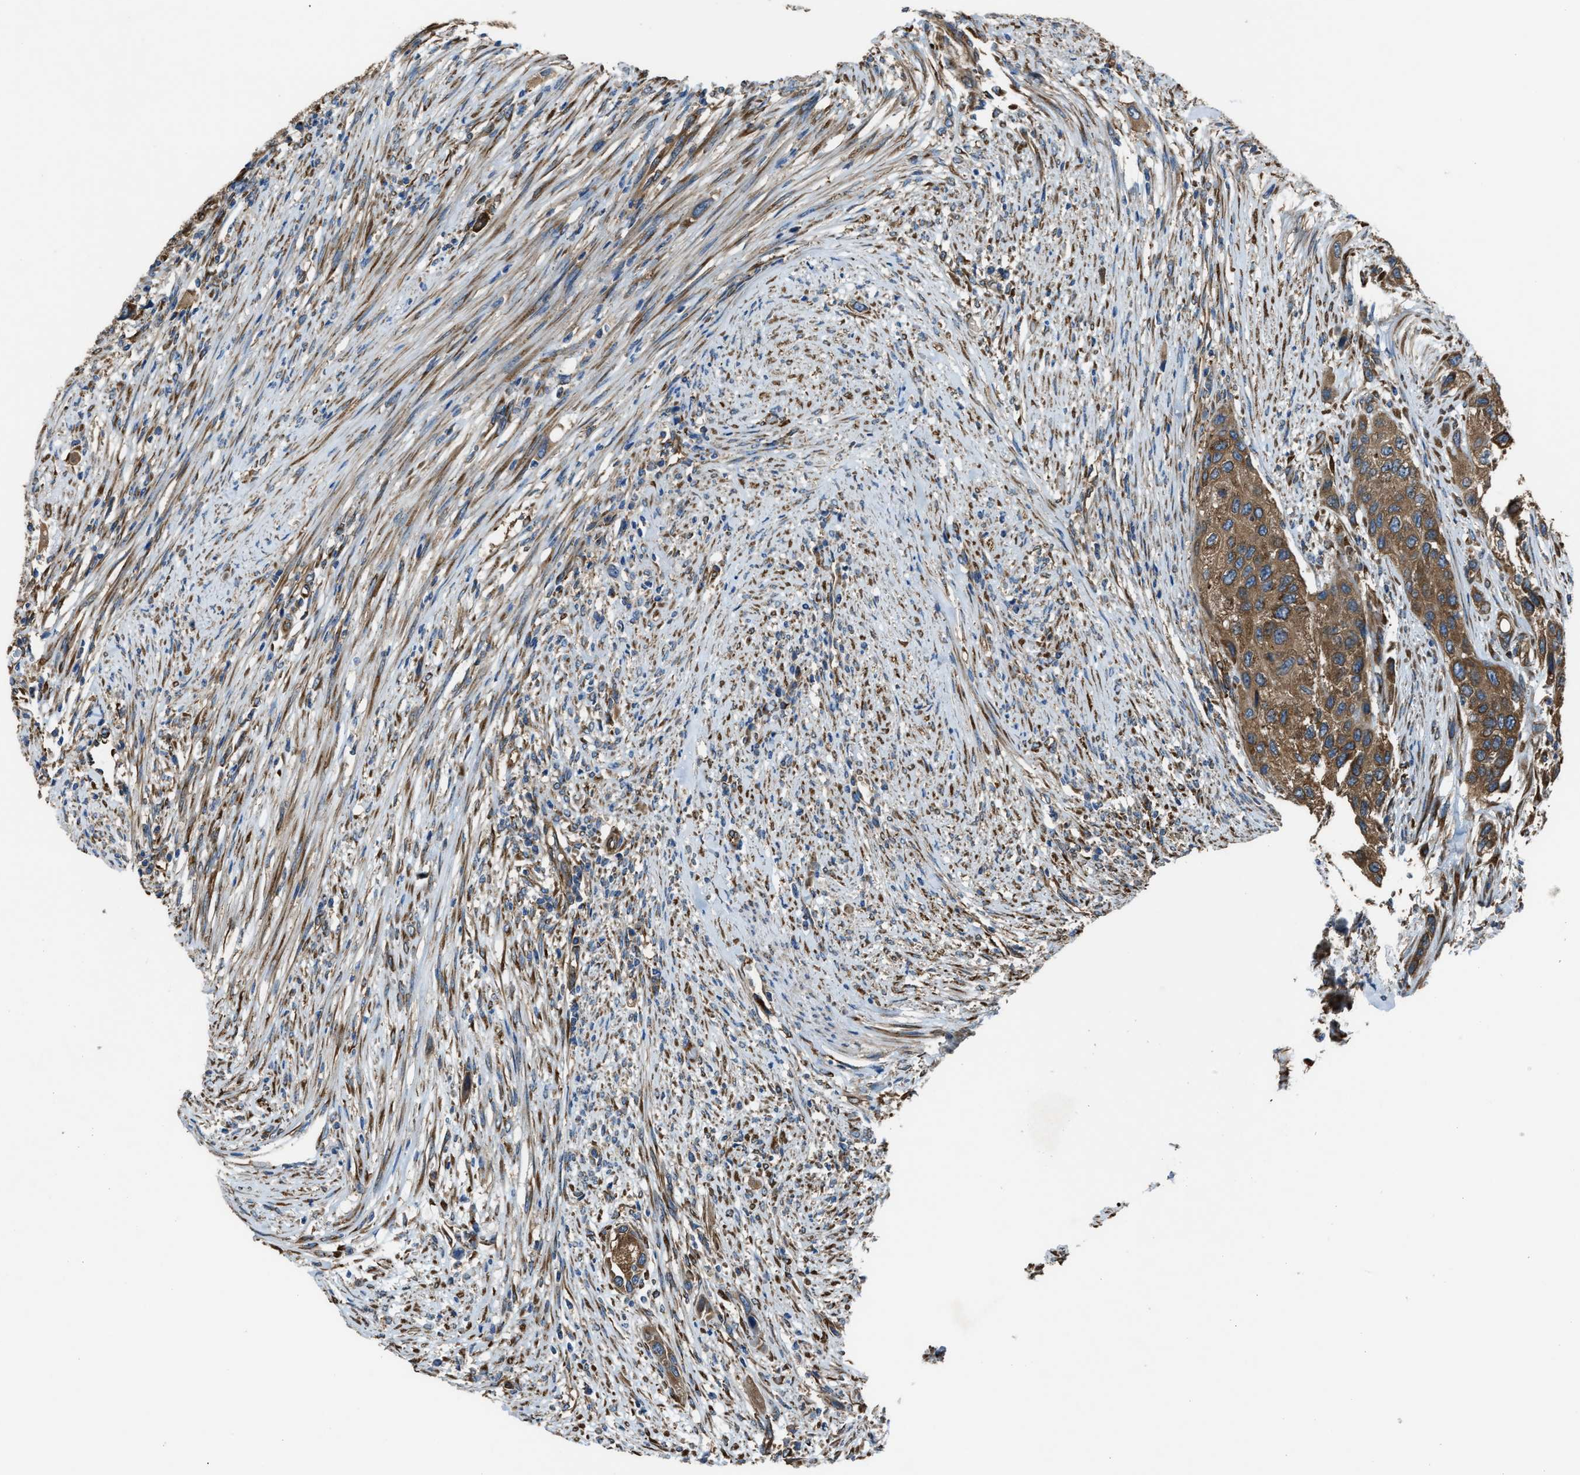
{"staining": {"intensity": "moderate", "quantity": ">75%", "location": "cytoplasmic/membranous"}, "tissue": "urothelial cancer", "cell_type": "Tumor cells", "image_type": "cancer", "snomed": [{"axis": "morphology", "description": "Urothelial carcinoma, High grade"}, {"axis": "topography", "description": "Urinary bladder"}], "caption": "Immunohistochemistry (IHC) image of urothelial cancer stained for a protein (brown), which shows medium levels of moderate cytoplasmic/membranous positivity in about >75% of tumor cells.", "gene": "TRPC1", "patient": {"sex": "female", "age": 56}}